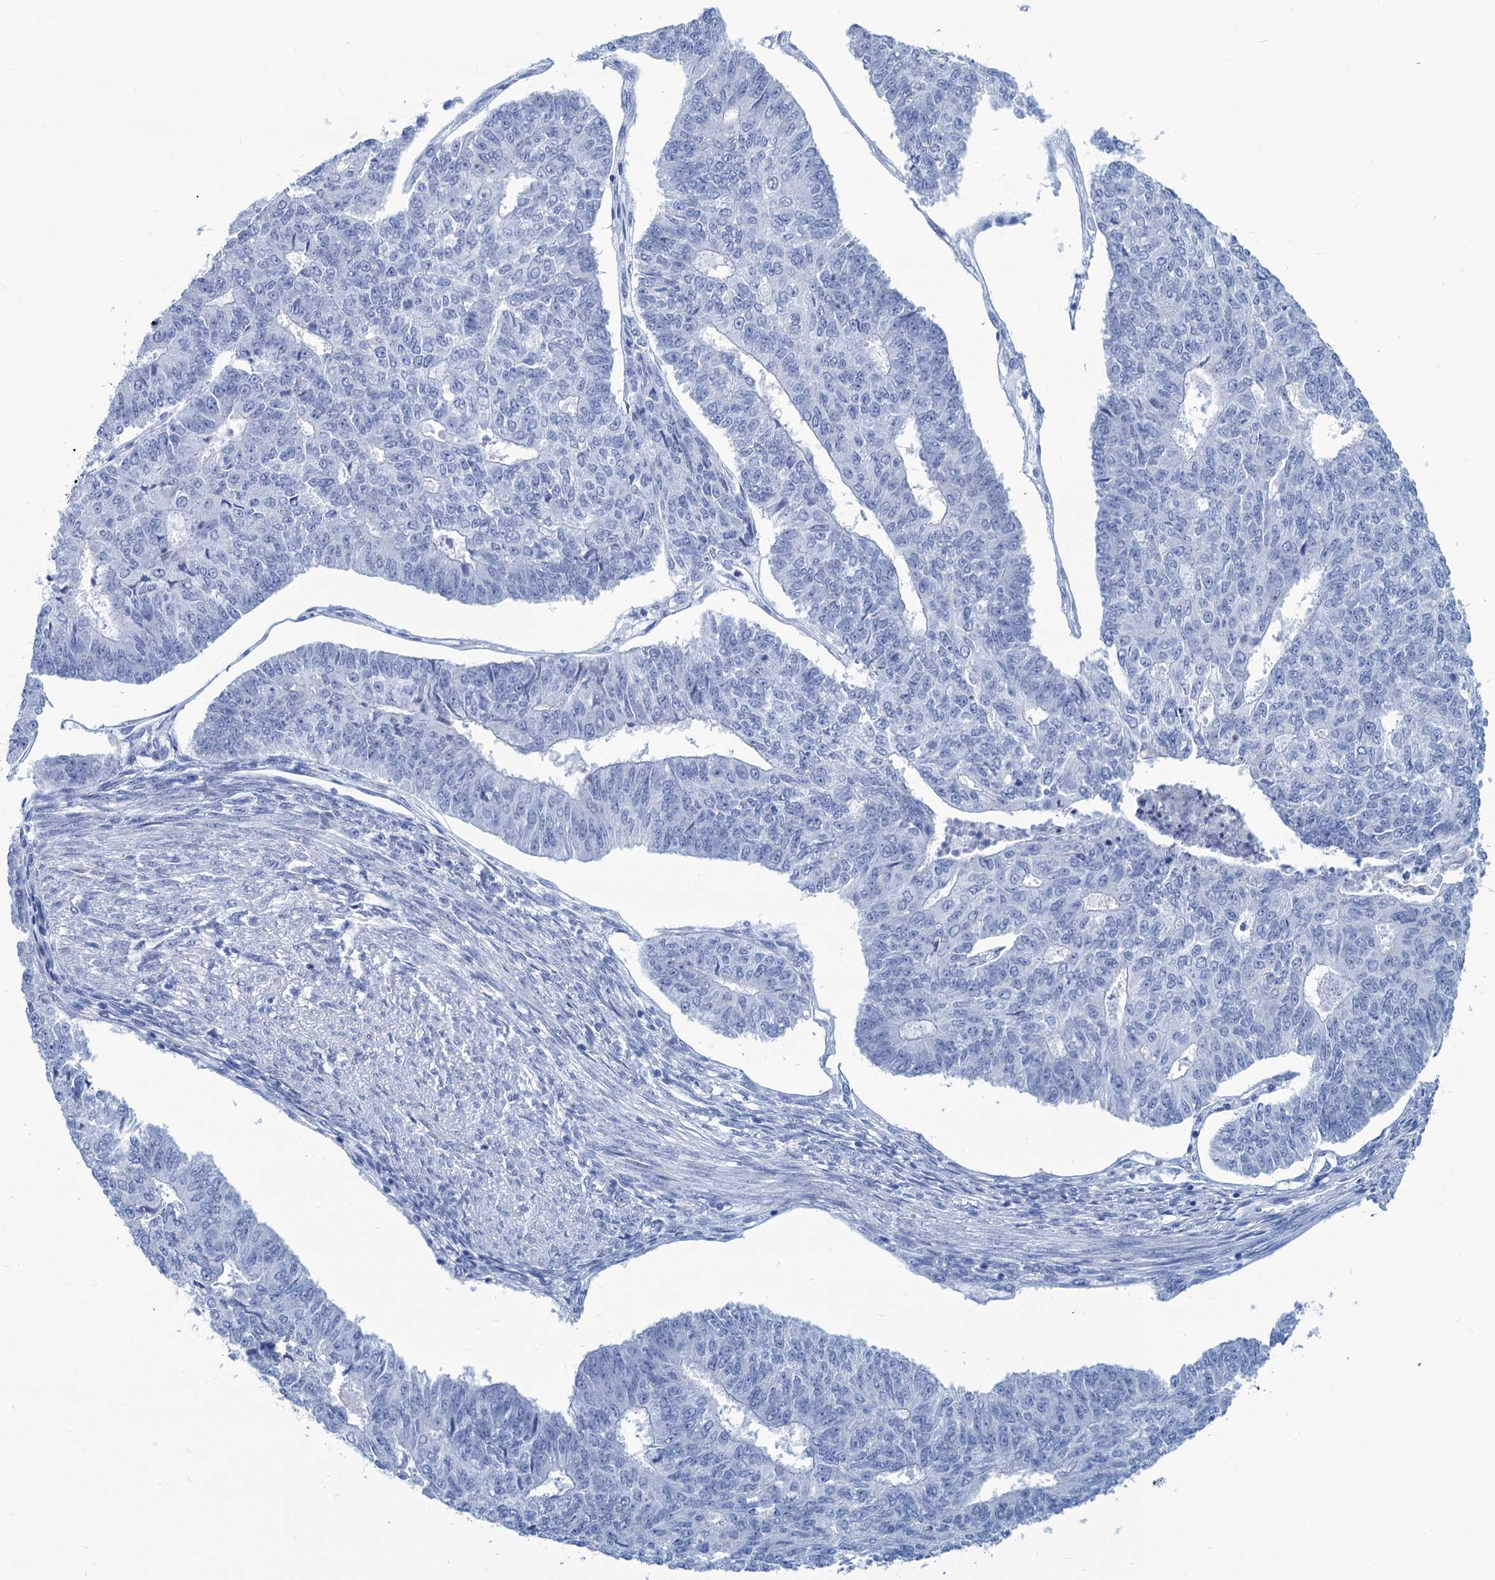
{"staining": {"intensity": "negative", "quantity": "none", "location": "none"}, "tissue": "endometrial cancer", "cell_type": "Tumor cells", "image_type": "cancer", "snomed": [{"axis": "morphology", "description": "Adenocarcinoma, NOS"}, {"axis": "topography", "description": "Endometrium"}], "caption": "An immunohistochemistry micrograph of adenocarcinoma (endometrial) is shown. There is no staining in tumor cells of adenocarcinoma (endometrial). (Stains: DAB IHC with hematoxylin counter stain, Microscopy: brightfield microscopy at high magnification).", "gene": "CABYR", "patient": {"sex": "female", "age": 32}}